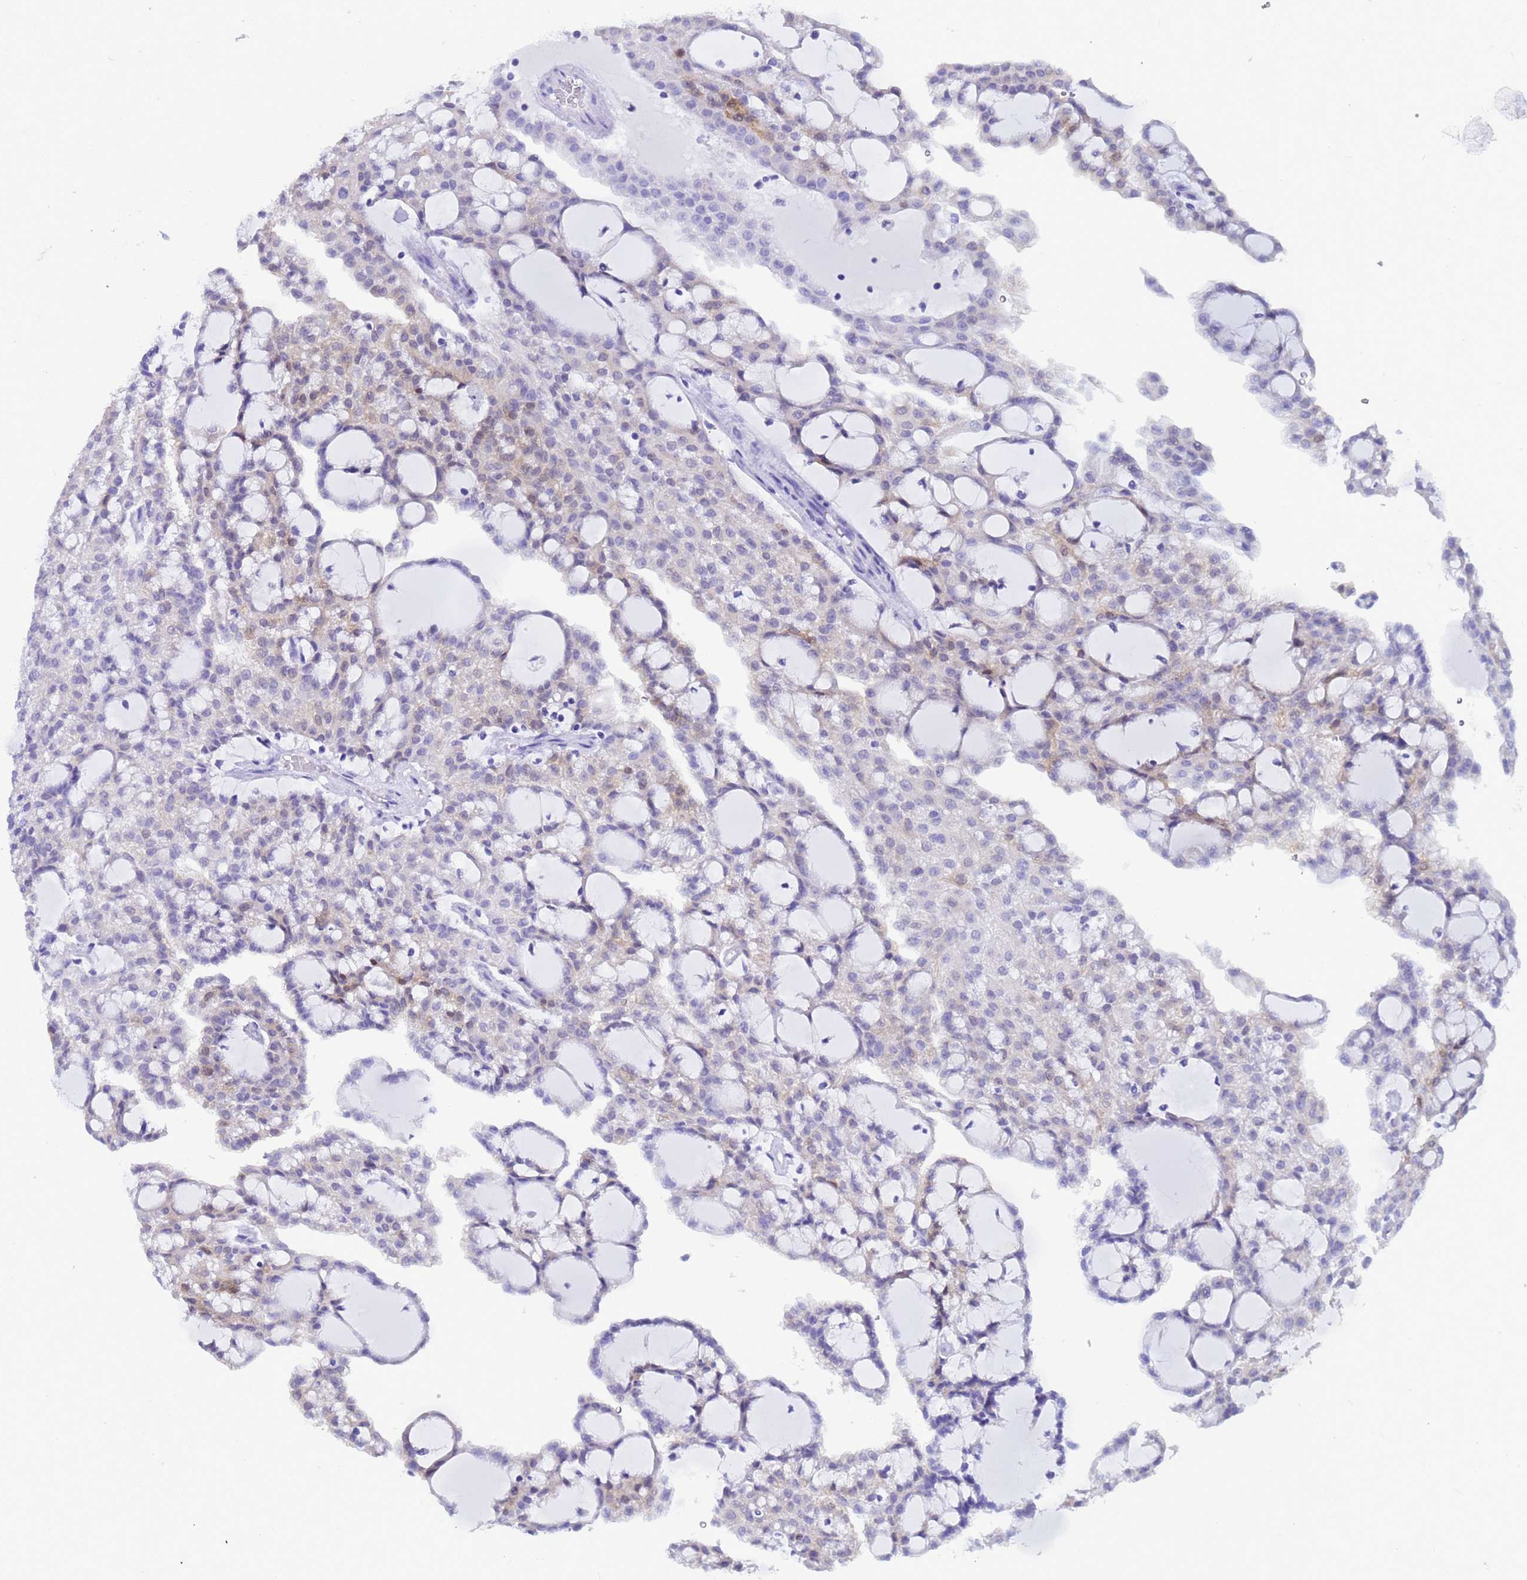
{"staining": {"intensity": "moderate", "quantity": "<25%", "location": "nuclear"}, "tissue": "renal cancer", "cell_type": "Tumor cells", "image_type": "cancer", "snomed": [{"axis": "morphology", "description": "Adenocarcinoma, NOS"}, {"axis": "topography", "description": "Kidney"}], "caption": "Protein expression analysis of human renal cancer (adenocarcinoma) reveals moderate nuclear expression in approximately <25% of tumor cells.", "gene": "AKR1C2", "patient": {"sex": "male", "age": 63}}